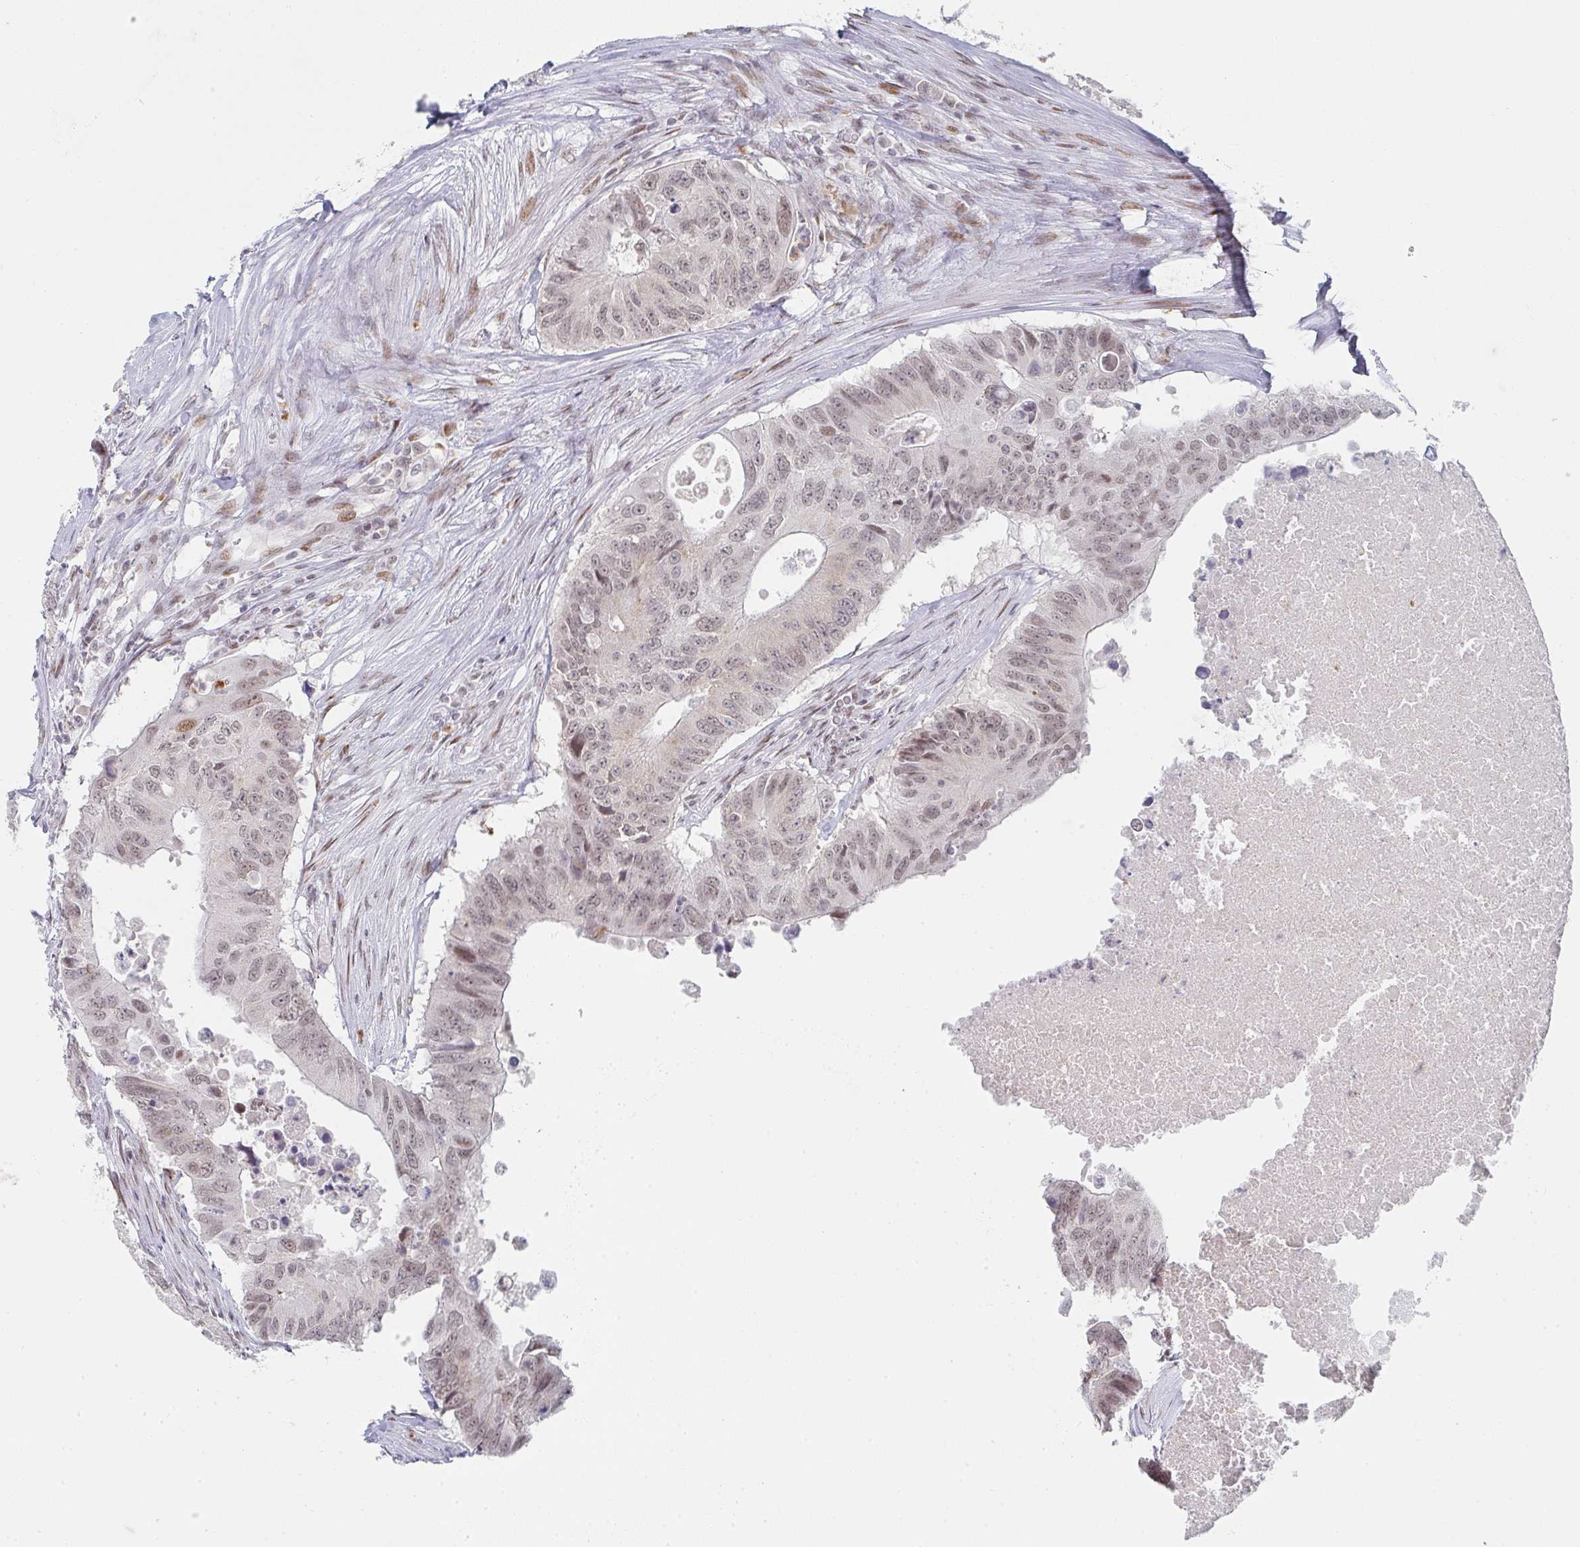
{"staining": {"intensity": "weak", "quantity": ">75%", "location": "nuclear"}, "tissue": "colorectal cancer", "cell_type": "Tumor cells", "image_type": "cancer", "snomed": [{"axis": "morphology", "description": "Adenocarcinoma, NOS"}, {"axis": "topography", "description": "Colon"}], "caption": "Immunohistochemical staining of human colorectal cancer shows weak nuclear protein positivity in approximately >75% of tumor cells.", "gene": "LIN54", "patient": {"sex": "male", "age": 71}}